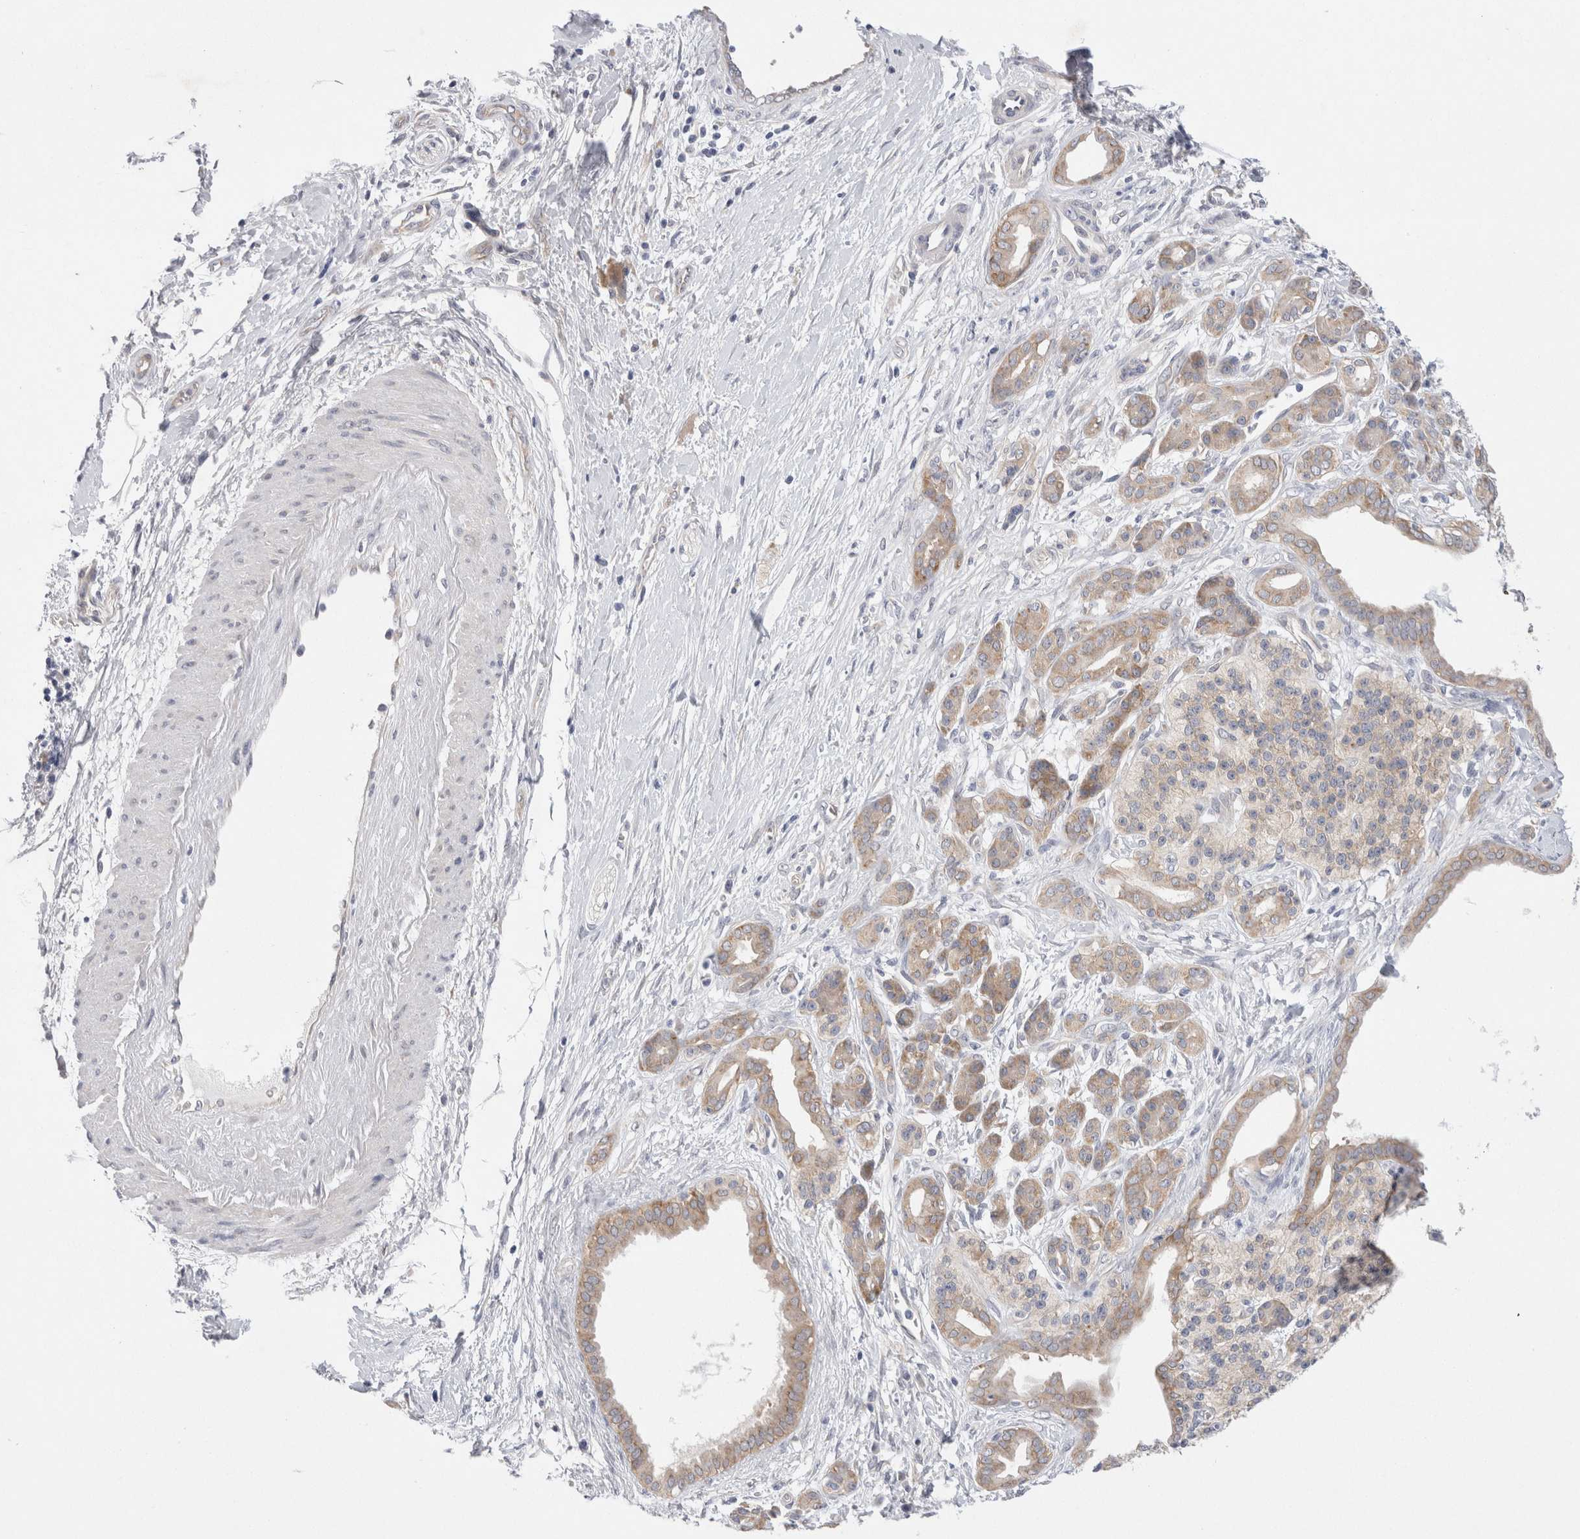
{"staining": {"intensity": "moderate", "quantity": ">75%", "location": "cytoplasmic/membranous"}, "tissue": "pancreatic cancer", "cell_type": "Tumor cells", "image_type": "cancer", "snomed": [{"axis": "morphology", "description": "Adenocarcinoma, NOS"}, {"axis": "topography", "description": "Pancreas"}], "caption": "Adenocarcinoma (pancreatic) stained with DAB IHC demonstrates medium levels of moderate cytoplasmic/membranous expression in about >75% of tumor cells.", "gene": "WIPF2", "patient": {"sex": "male", "age": 59}}